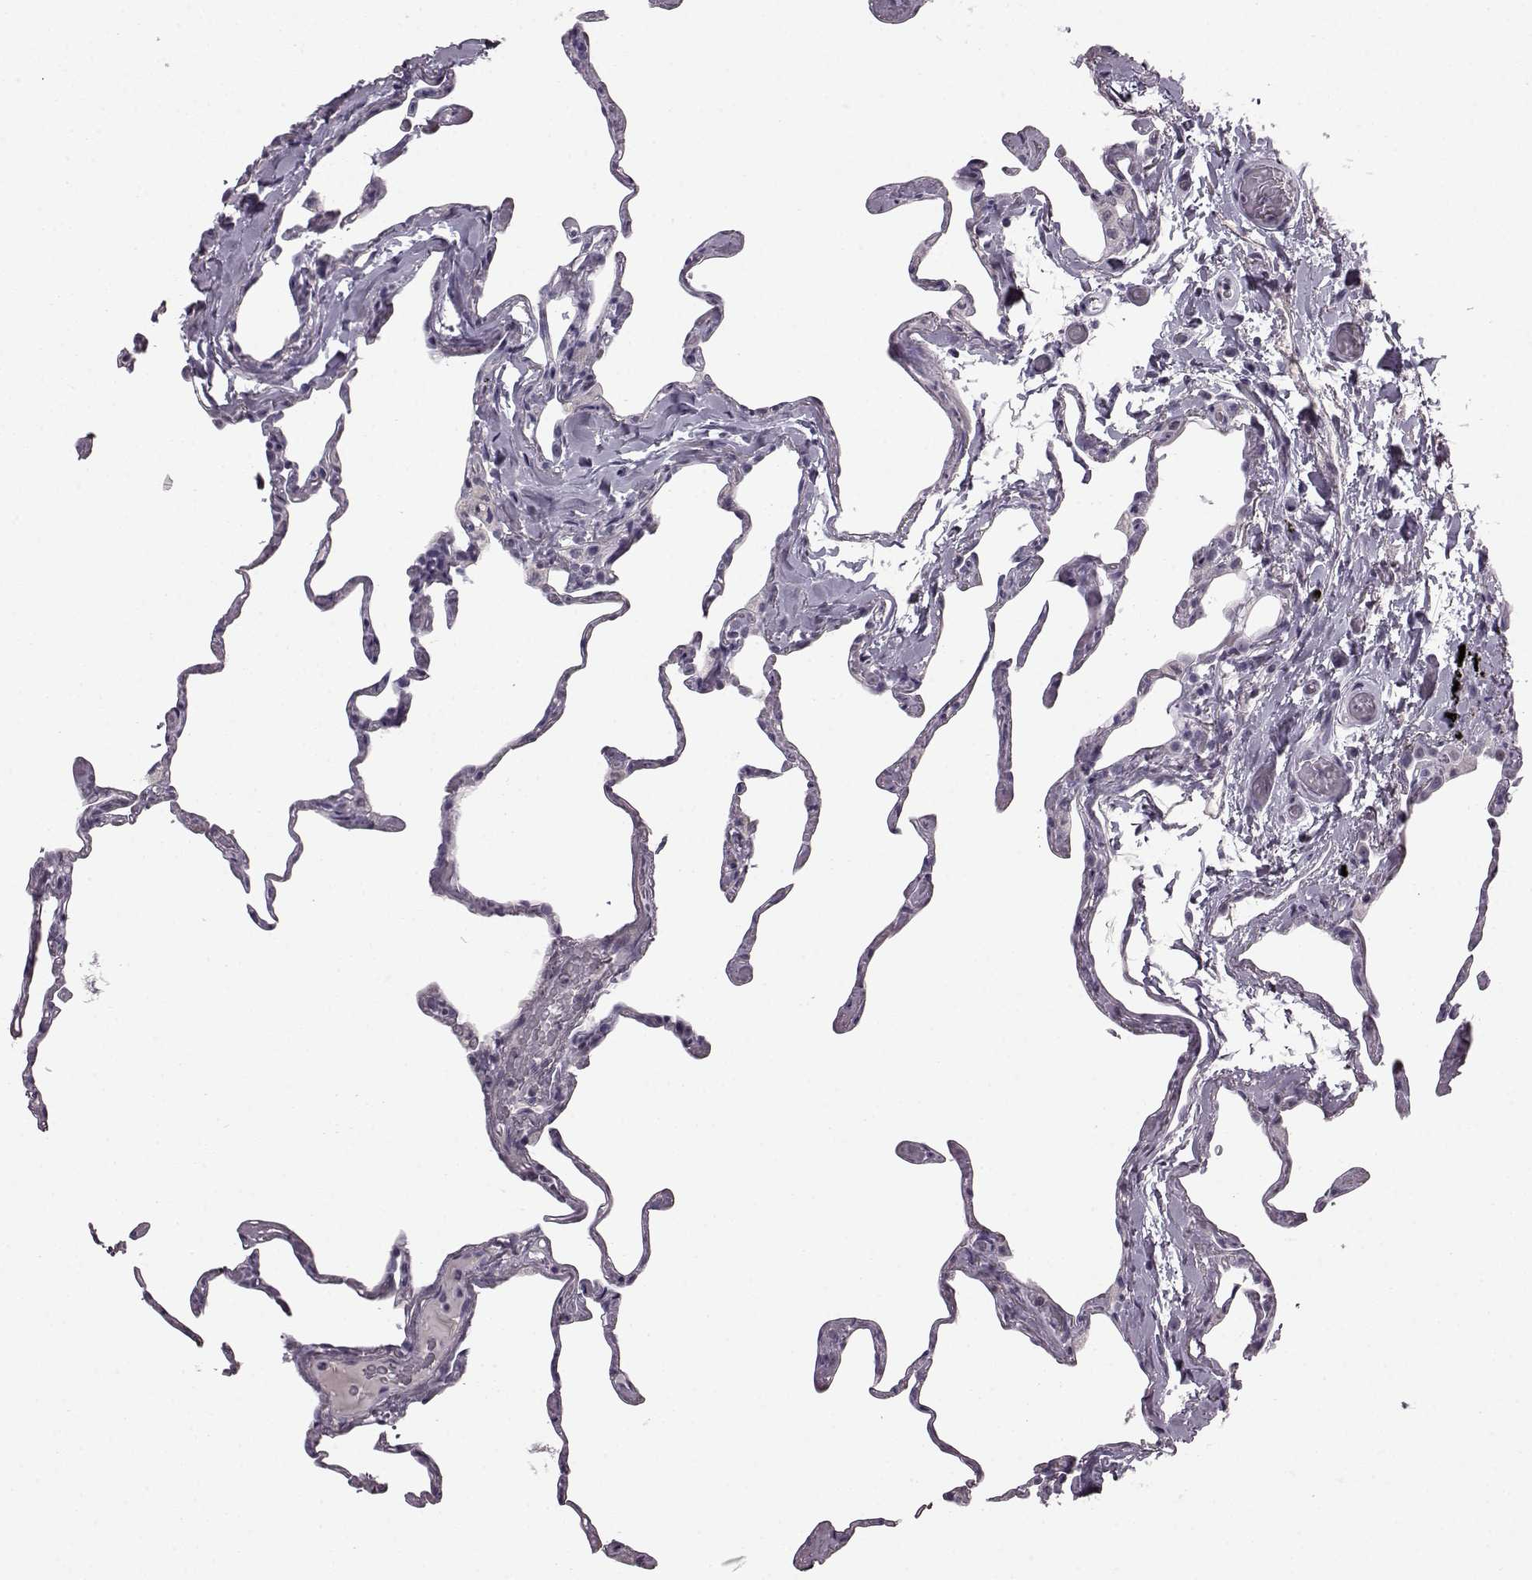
{"staining": {"intensity": "negative", "quantity": "none", "location": "none"}, "tissue": "lung", "cell_type": "Alveolar cells", "image_type": "normal", "snomed": [{"axis": "morphology", "description": "Normal tissue, NOS"}, {"axis": "topography", "description": "Lung"}], "caption": "Alveolar cells are negative for protein expression in benign human lung. (DAB (3,3'-diaminobenzidine) IHC, high magnification).", "gene": "PRPH2", "patient": {"sex": "male", "age": 65}}